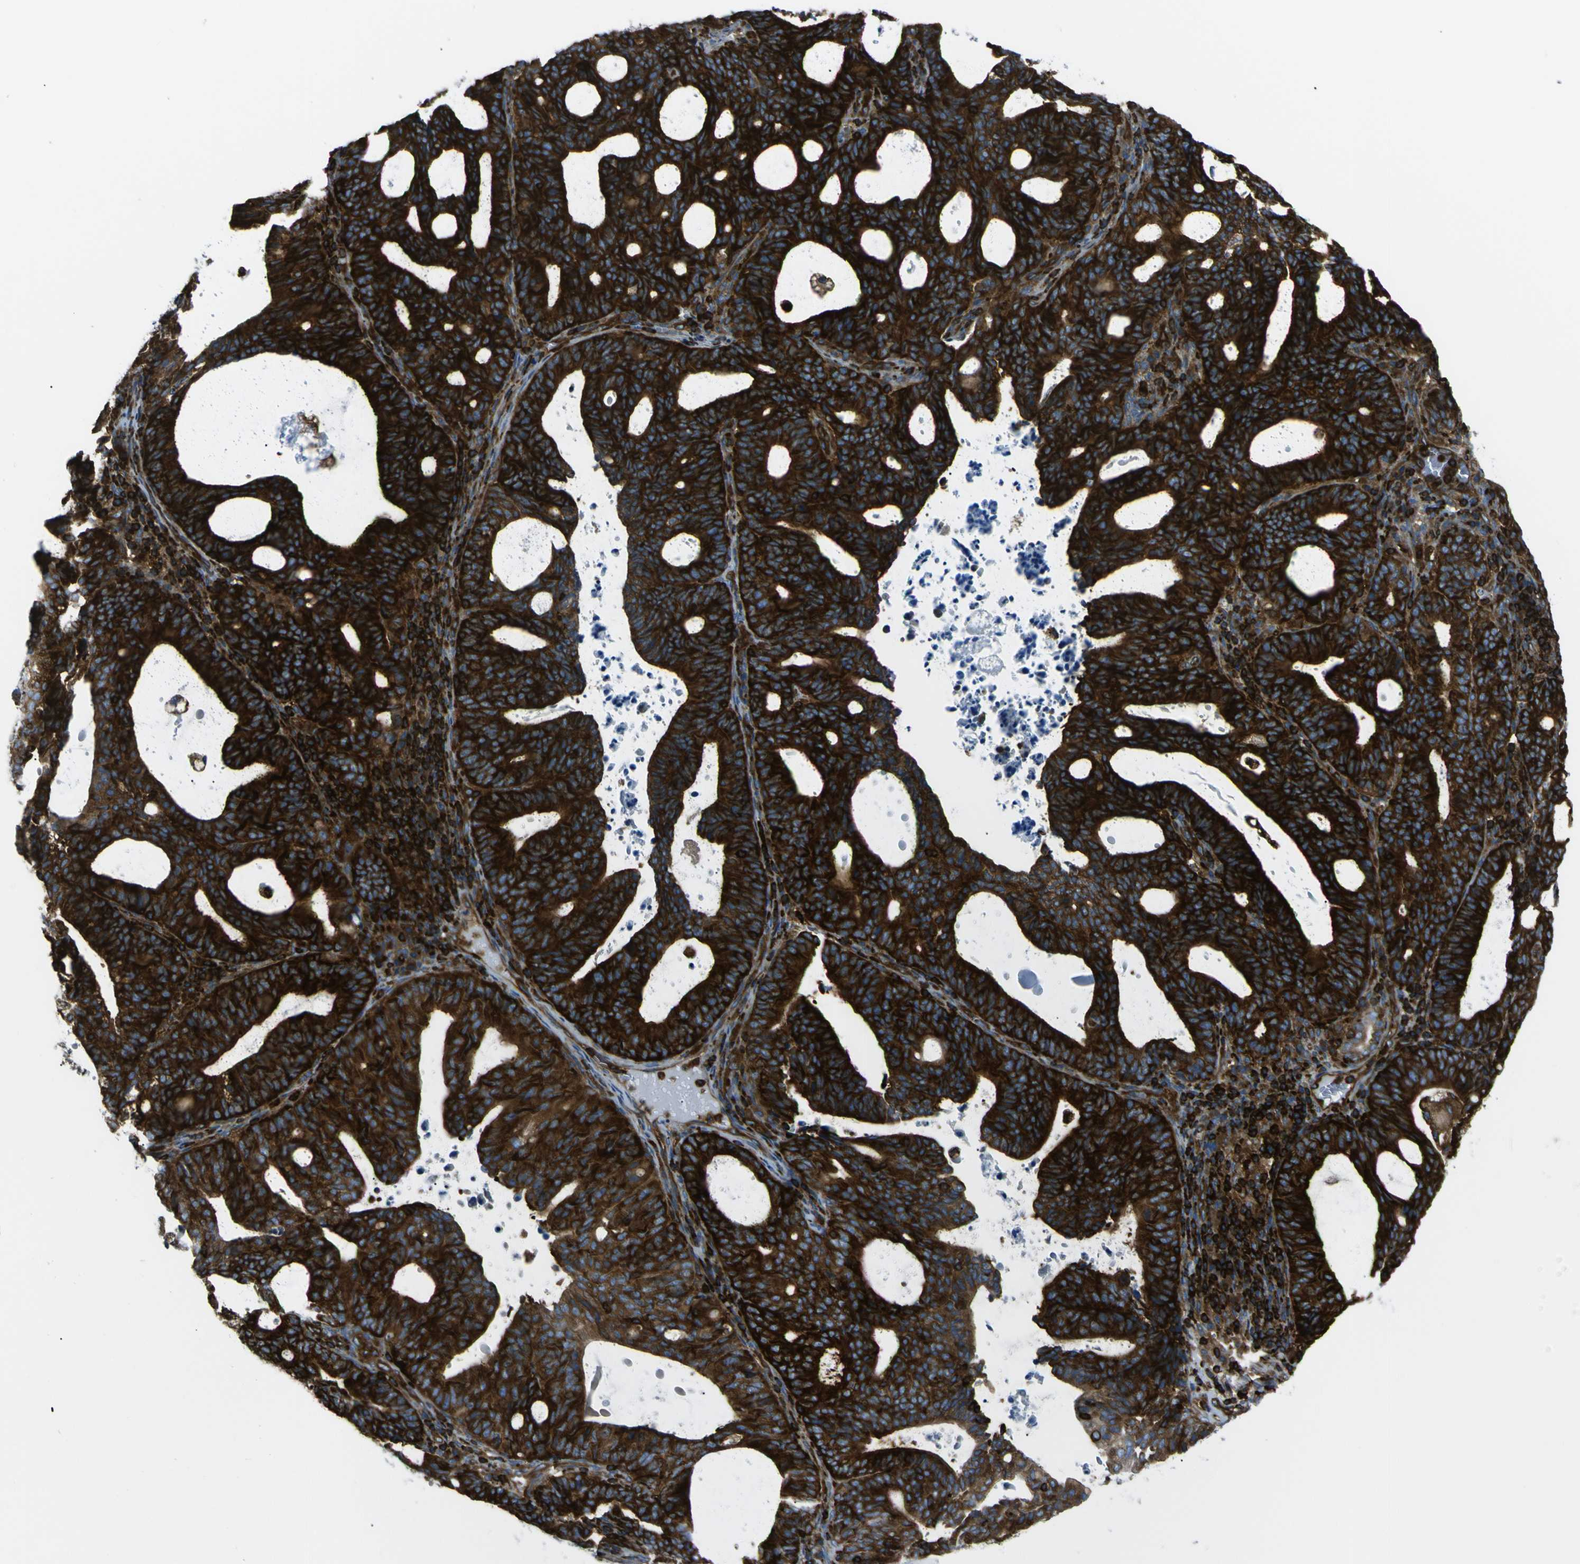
{"staining": {"intensity": "strong", "quantity": ">75%", "location": "cytoplasmic/membranous"}, "tissue": "endometrial cancer", "cell_type": "Tumor cells", "image_type": "cancer", "snomed": [{"axis": "morphology", "description": "Adenocarcinoma, NOS"}, {"axis": "topography", "description": "Uterus"}], "caption": "Immunohistochemistry (IHC) histopathology image of human adenocarcinoma (endometrial) stained for a protein (brown), which demonstrates high levels of strong cytoplasmic/membranous positivity in about >75% of tumor cells.", "gene": "ARHGEF1", "patient": {"sex": "female", "age": 83}}